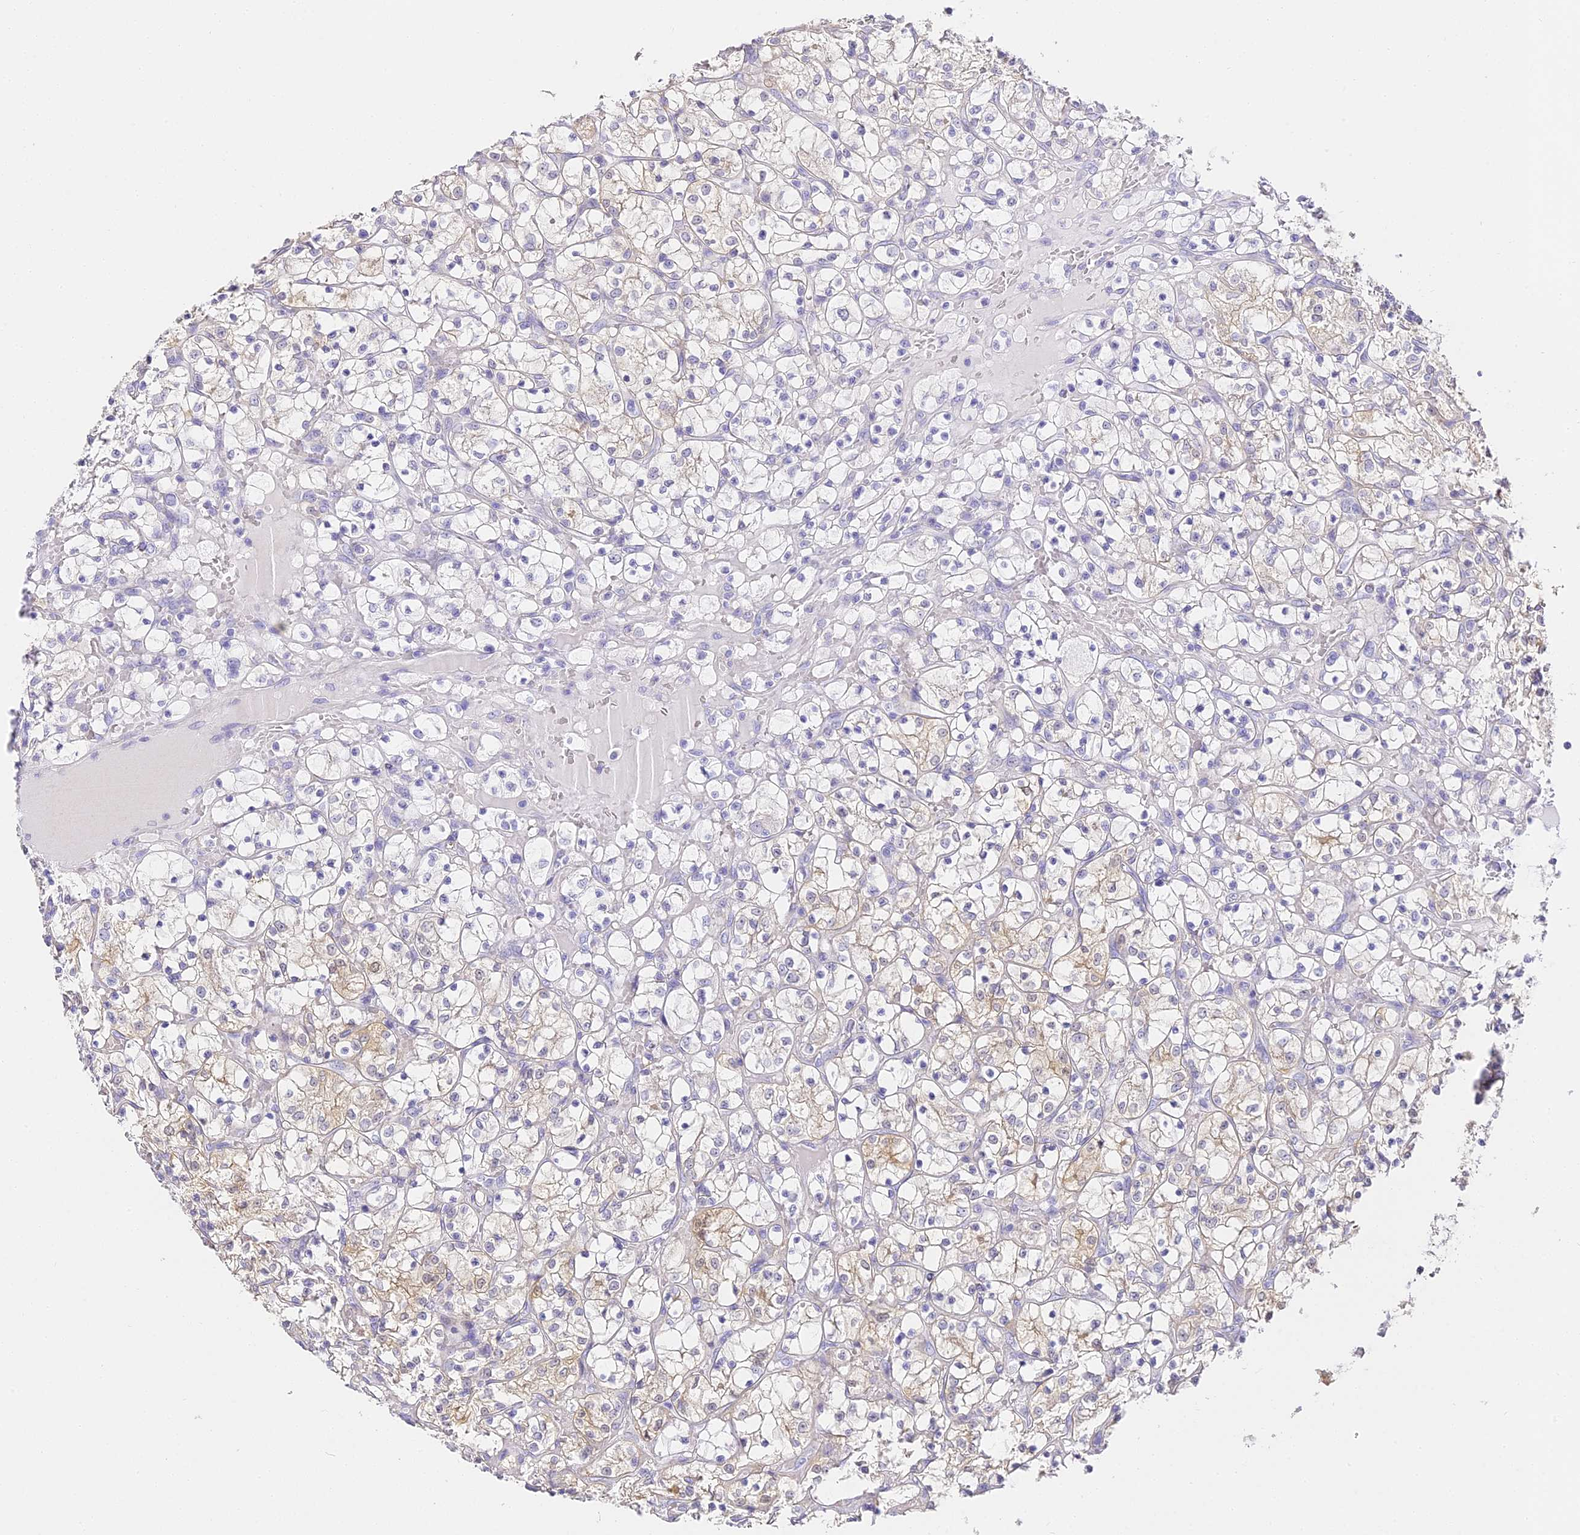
{"staining": {"intensity": "weak", "quantity": "<25%", "location": "cytoplasmic/membranous"}, "tissue": "renal cancer", "cell_type": "Tumor cells", "image_type": "cancer", "snomed": [{"axis": "morphology", "description": "Adenocarcinoma, NOS"}, {"axis": "topography", "description": "Kidney"}], "caption": "Tumor cells are negative for brown protein staining in renal cancer (adenocarcinoma).", "gene": "ABHD14A-ACY1", "patient": {"sex": "female", "age": 69}}